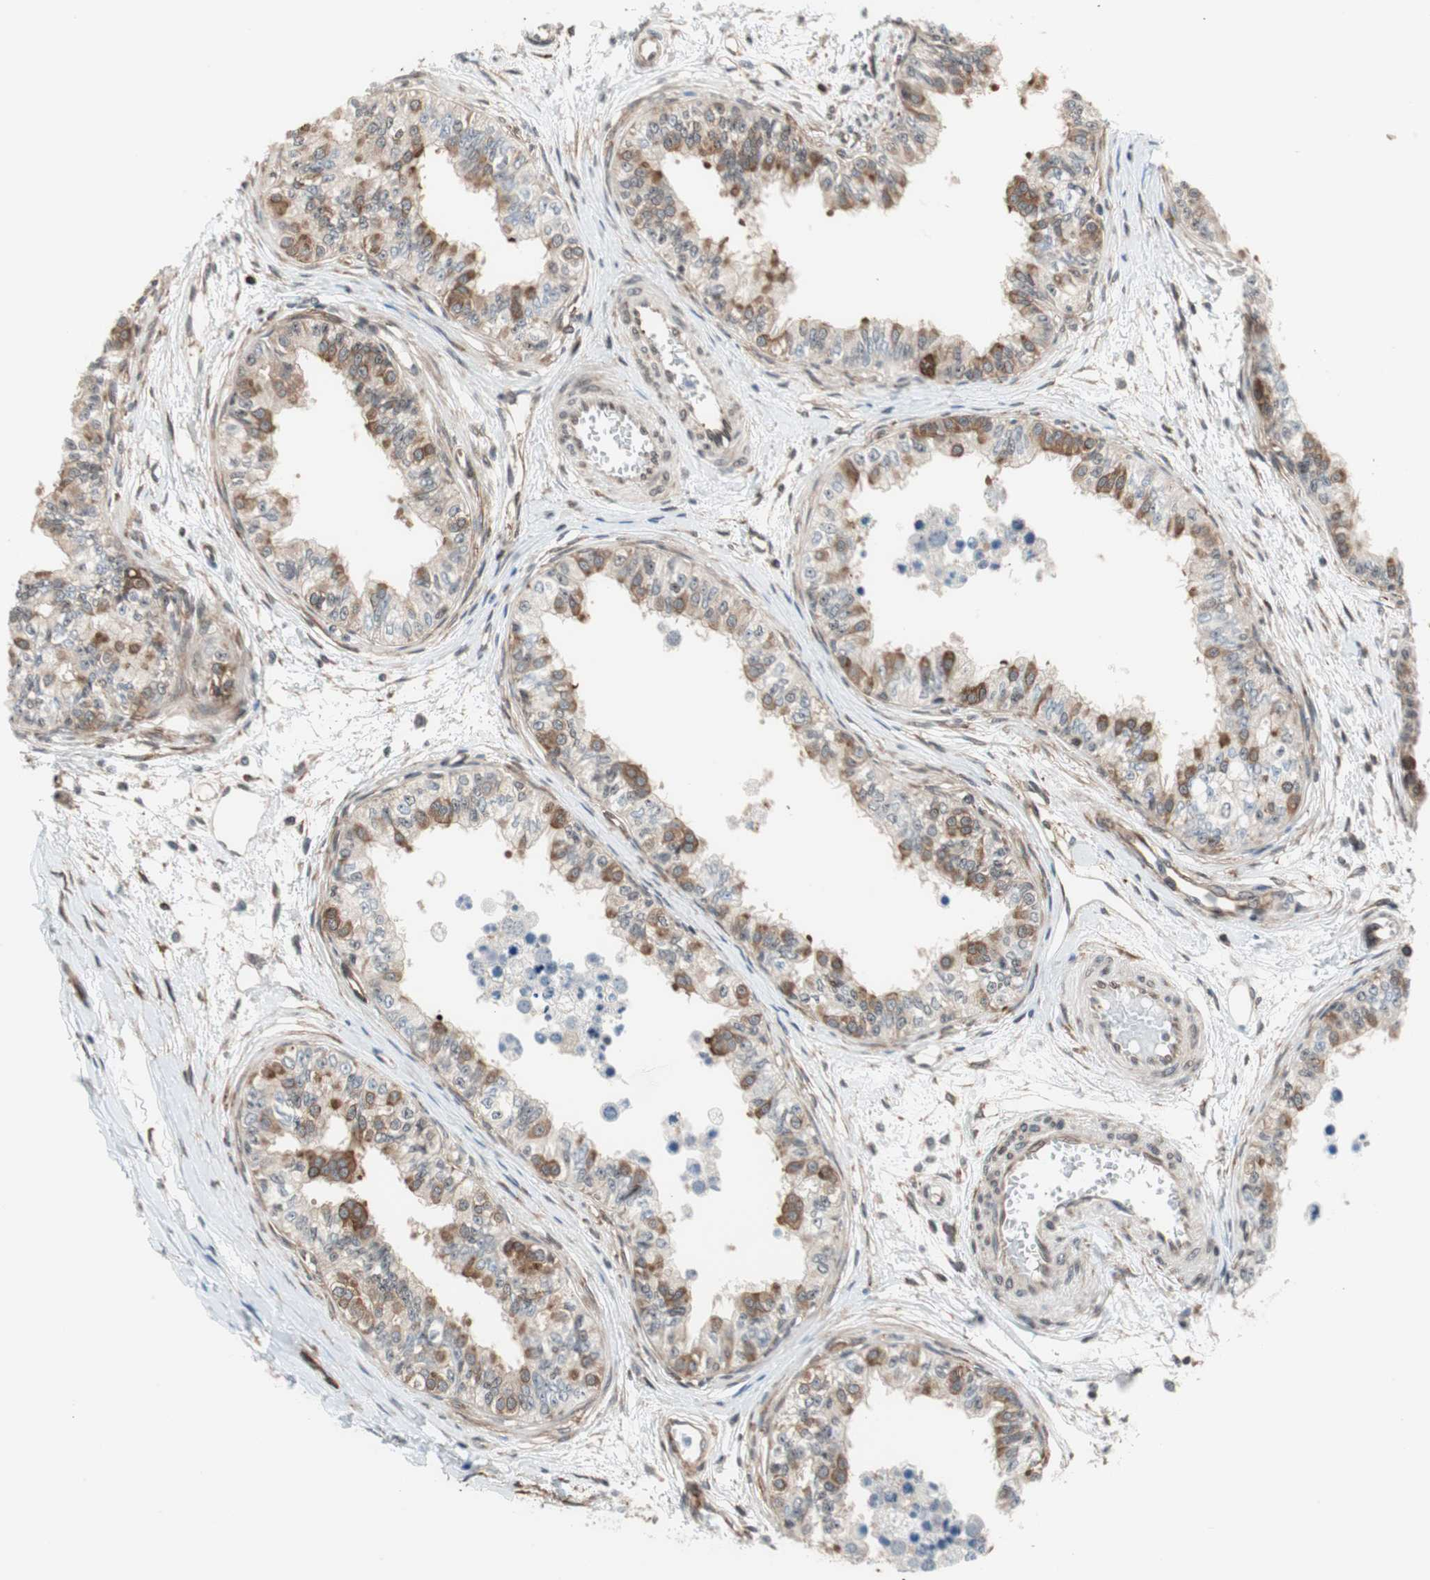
{"staining": {"intensity": "moderate", "quantity": "<25%", "location": "cytoplasmic/membranous"}, "tissue": "epididymis", "cell_type": "Glandular cells", "image_type": "normal", "snomed": [{"axis": "morphology", "description": "Normal tissue, NOS"}, {"axis": "morphology", "description": "Adenocarcinoma, metastatic, NOS"}, {"axis": "topography", "description": "Testis"}, {"axis": "topography", "description": "Epididymis"}], "caption": "This image exhibits immunohistochemistry staining of benign human epididymis, with low moderate cytoplasmic/membranous staining in approximately <25% of glandular cells.", "gene": "ZNF512B", "patient": {"sex": "male", "age": 26}}